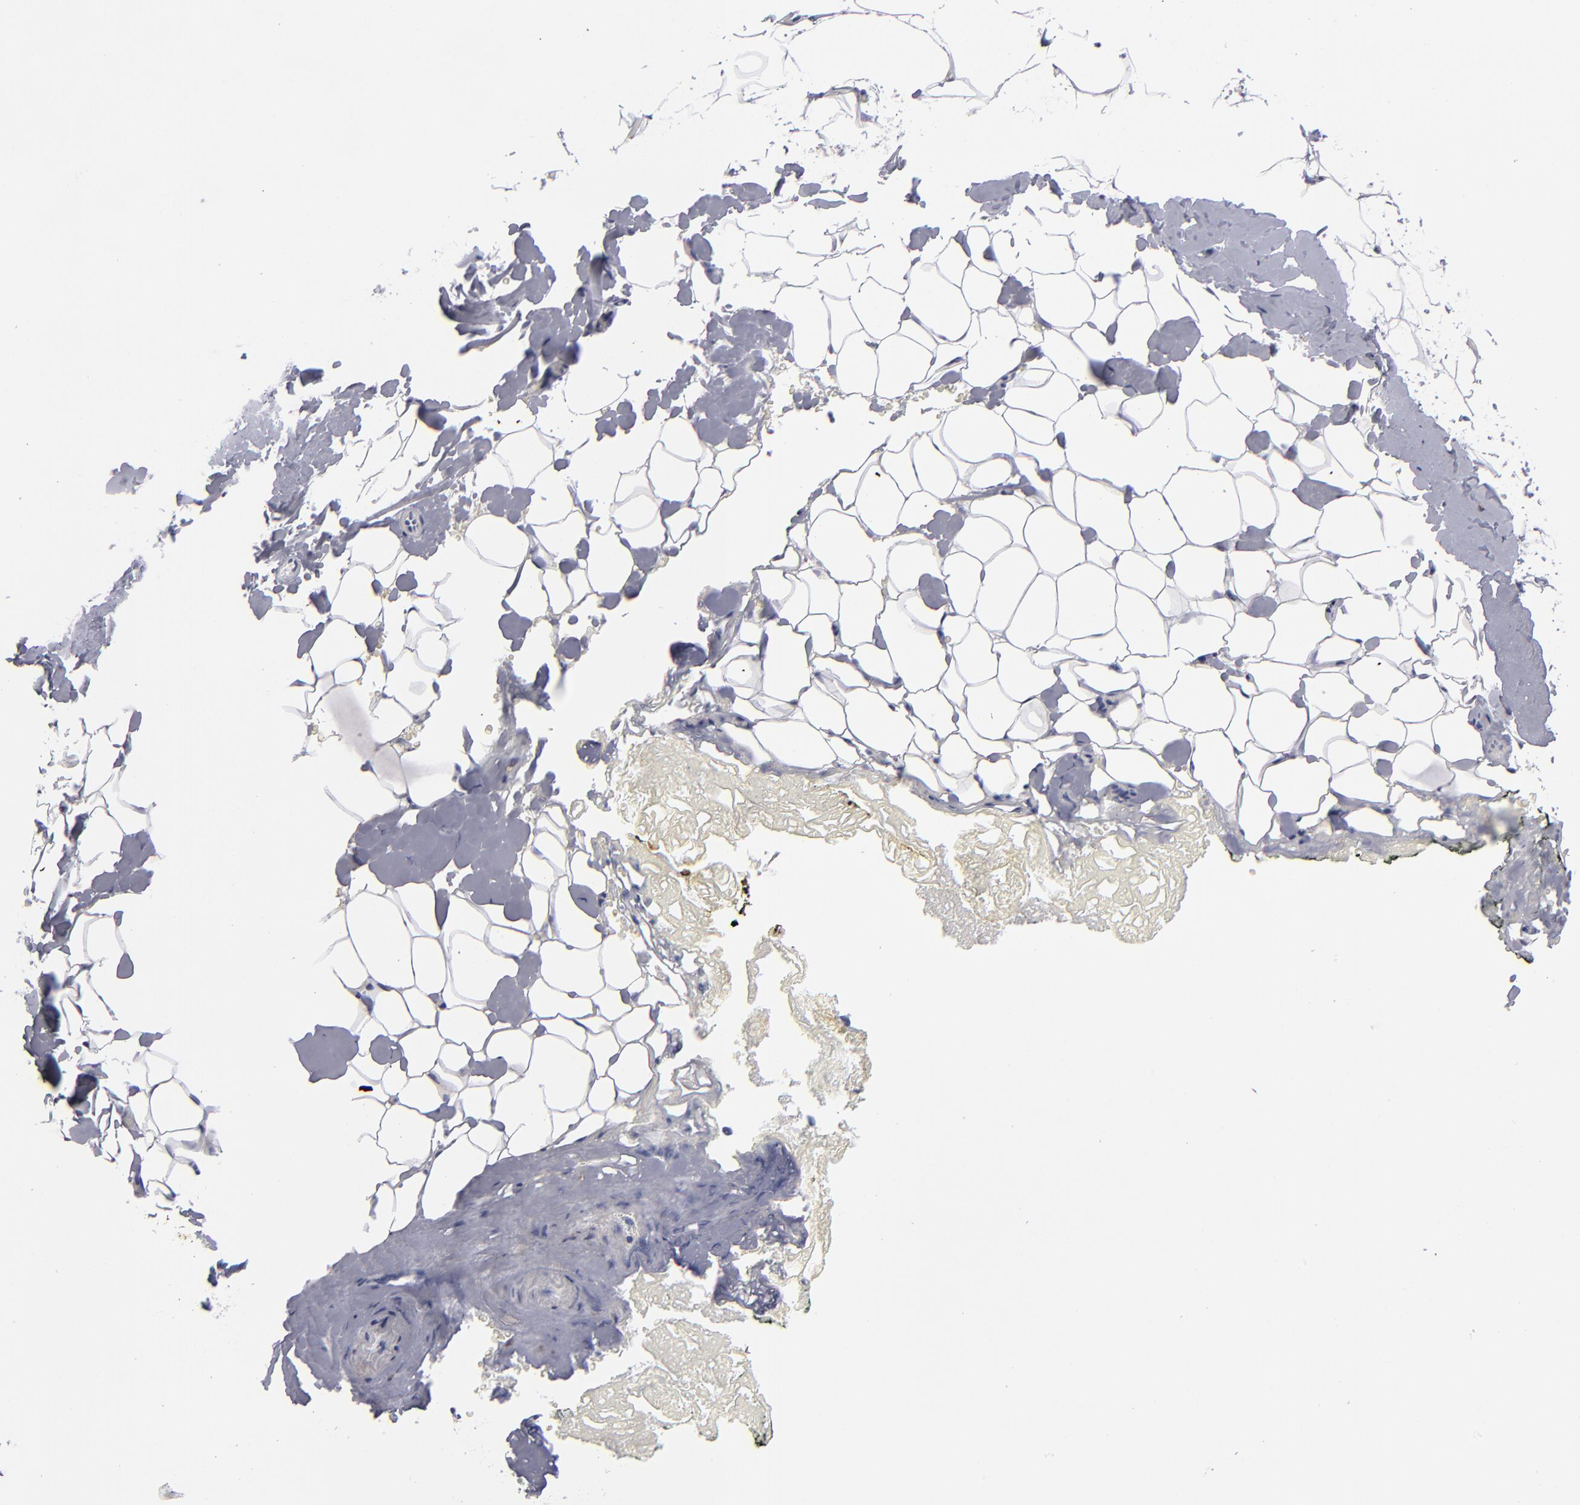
{"staining": {"intensity": "negative", "quantity": "none", "location": "none"}, "tissue": "breast", "cell_type": "Adipocytes", "image_type": "normal", "snomed": [{"axis": "morphology", "description": "Normal tissue, NOS"}, {"axis": "topography", "description": "Breast"}, {"axis": "topography", "description": "Soft tissue"}], "caption": "Image shows no protein expression in adipocytes of unremarkable breast. (DAB immunohistochemistry (IHC) with hematoxylin counter stain).", "gene": "CADM3", "patient": {"sex": "female", "age": 75}}